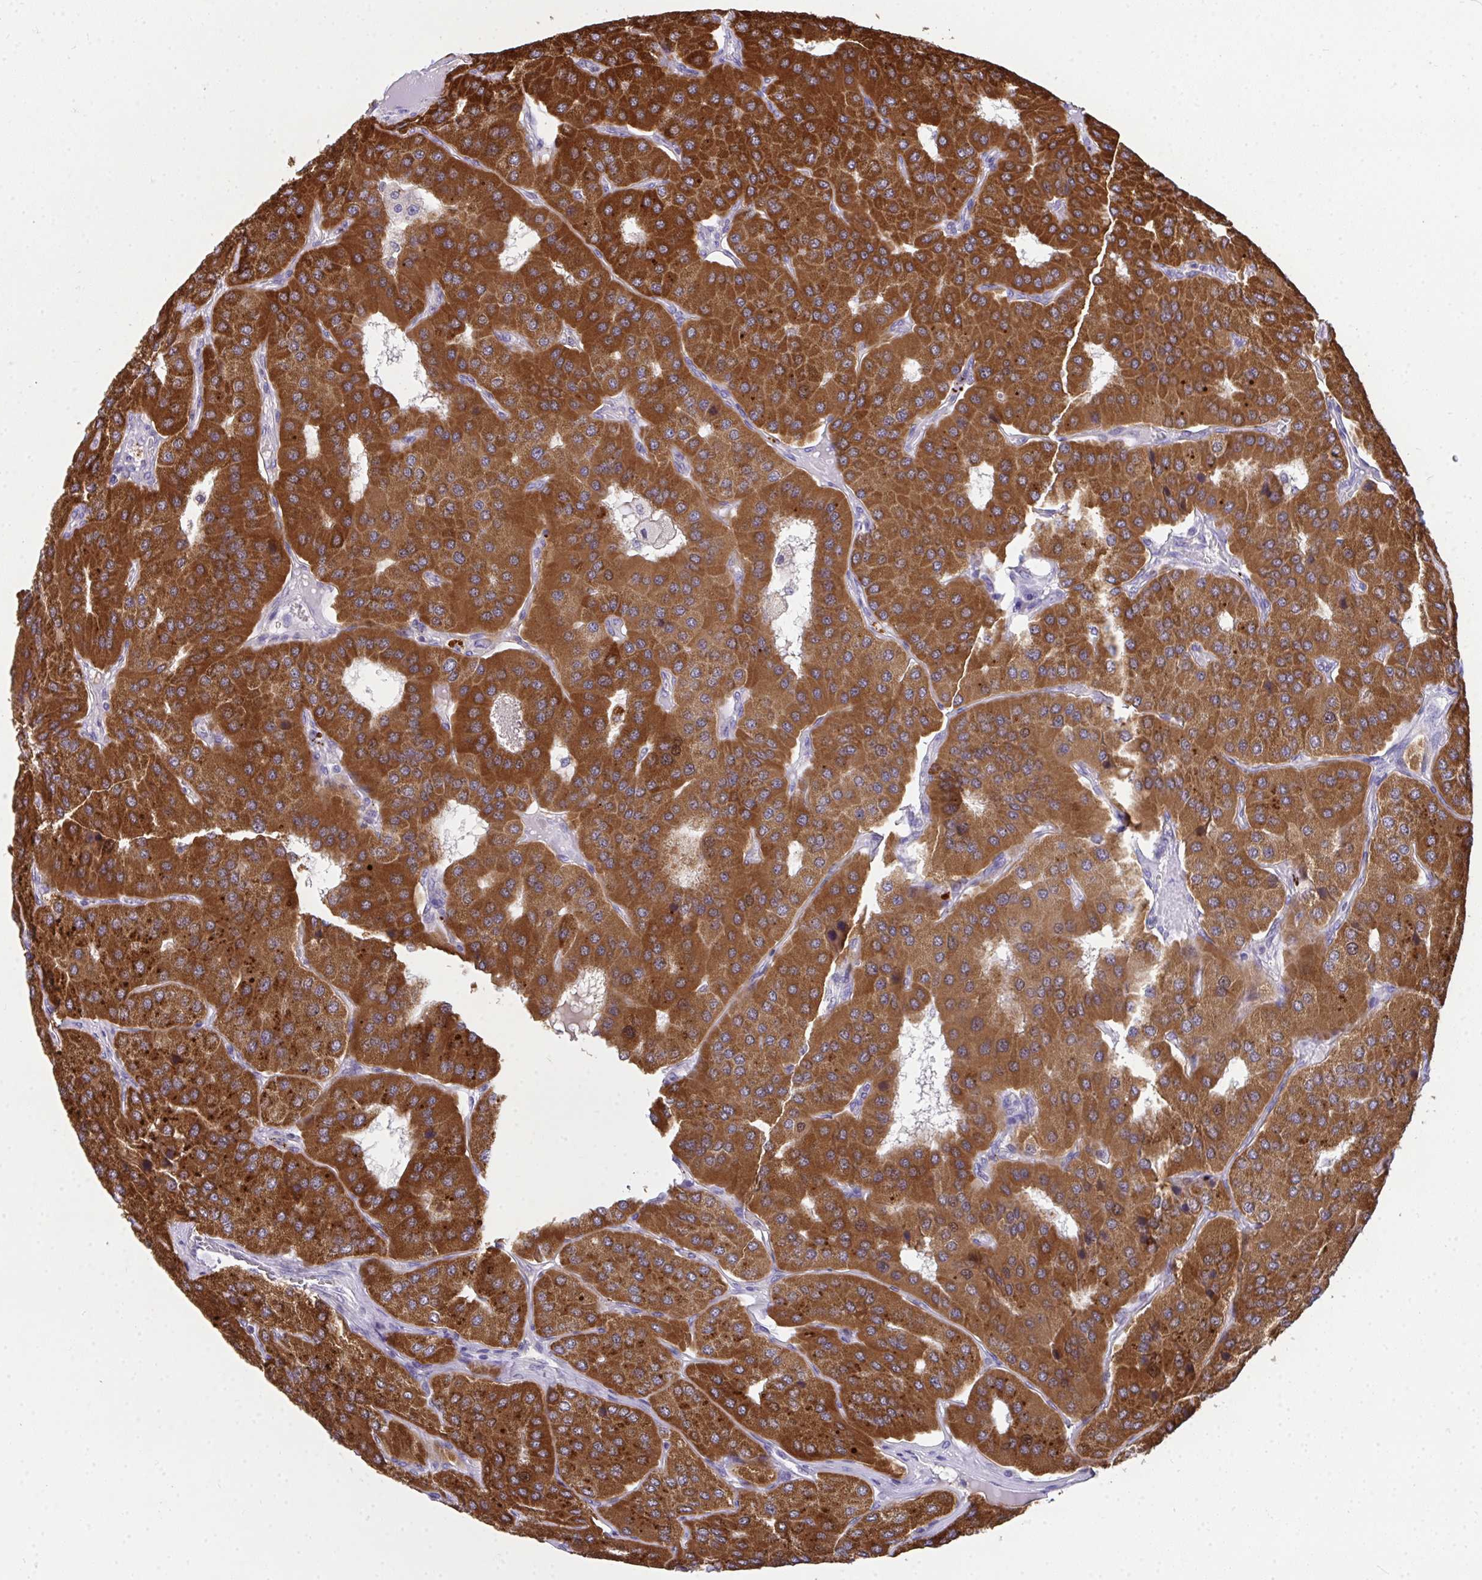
{"staining": {"intensity": "strong", "quantity": ">75%", "location": "cytoplasmic/membranous"}, "tissue": "parathyroid gland", "cell_type": "Glandular cells", "image_type": "normal", "snomed": [{"axis": "morphology", "description": "Normal tissue, NOS"}, {"axis": "morphology", "description": "Adenoma, NOS"}, {"axis": "topography", "description": "Parathyroid gland"}], "caption": "High-magnification brightfield microscopy of benign parathyroid gland stained with DAB (brown) and counterstained with hematoxylin (blue). glandular cells exhibit strong cytoplasmic/membranous positivity is present in approximately>75% of cells.", "gene": "COA5", "patient": {"sex": "female", "age": 86}}